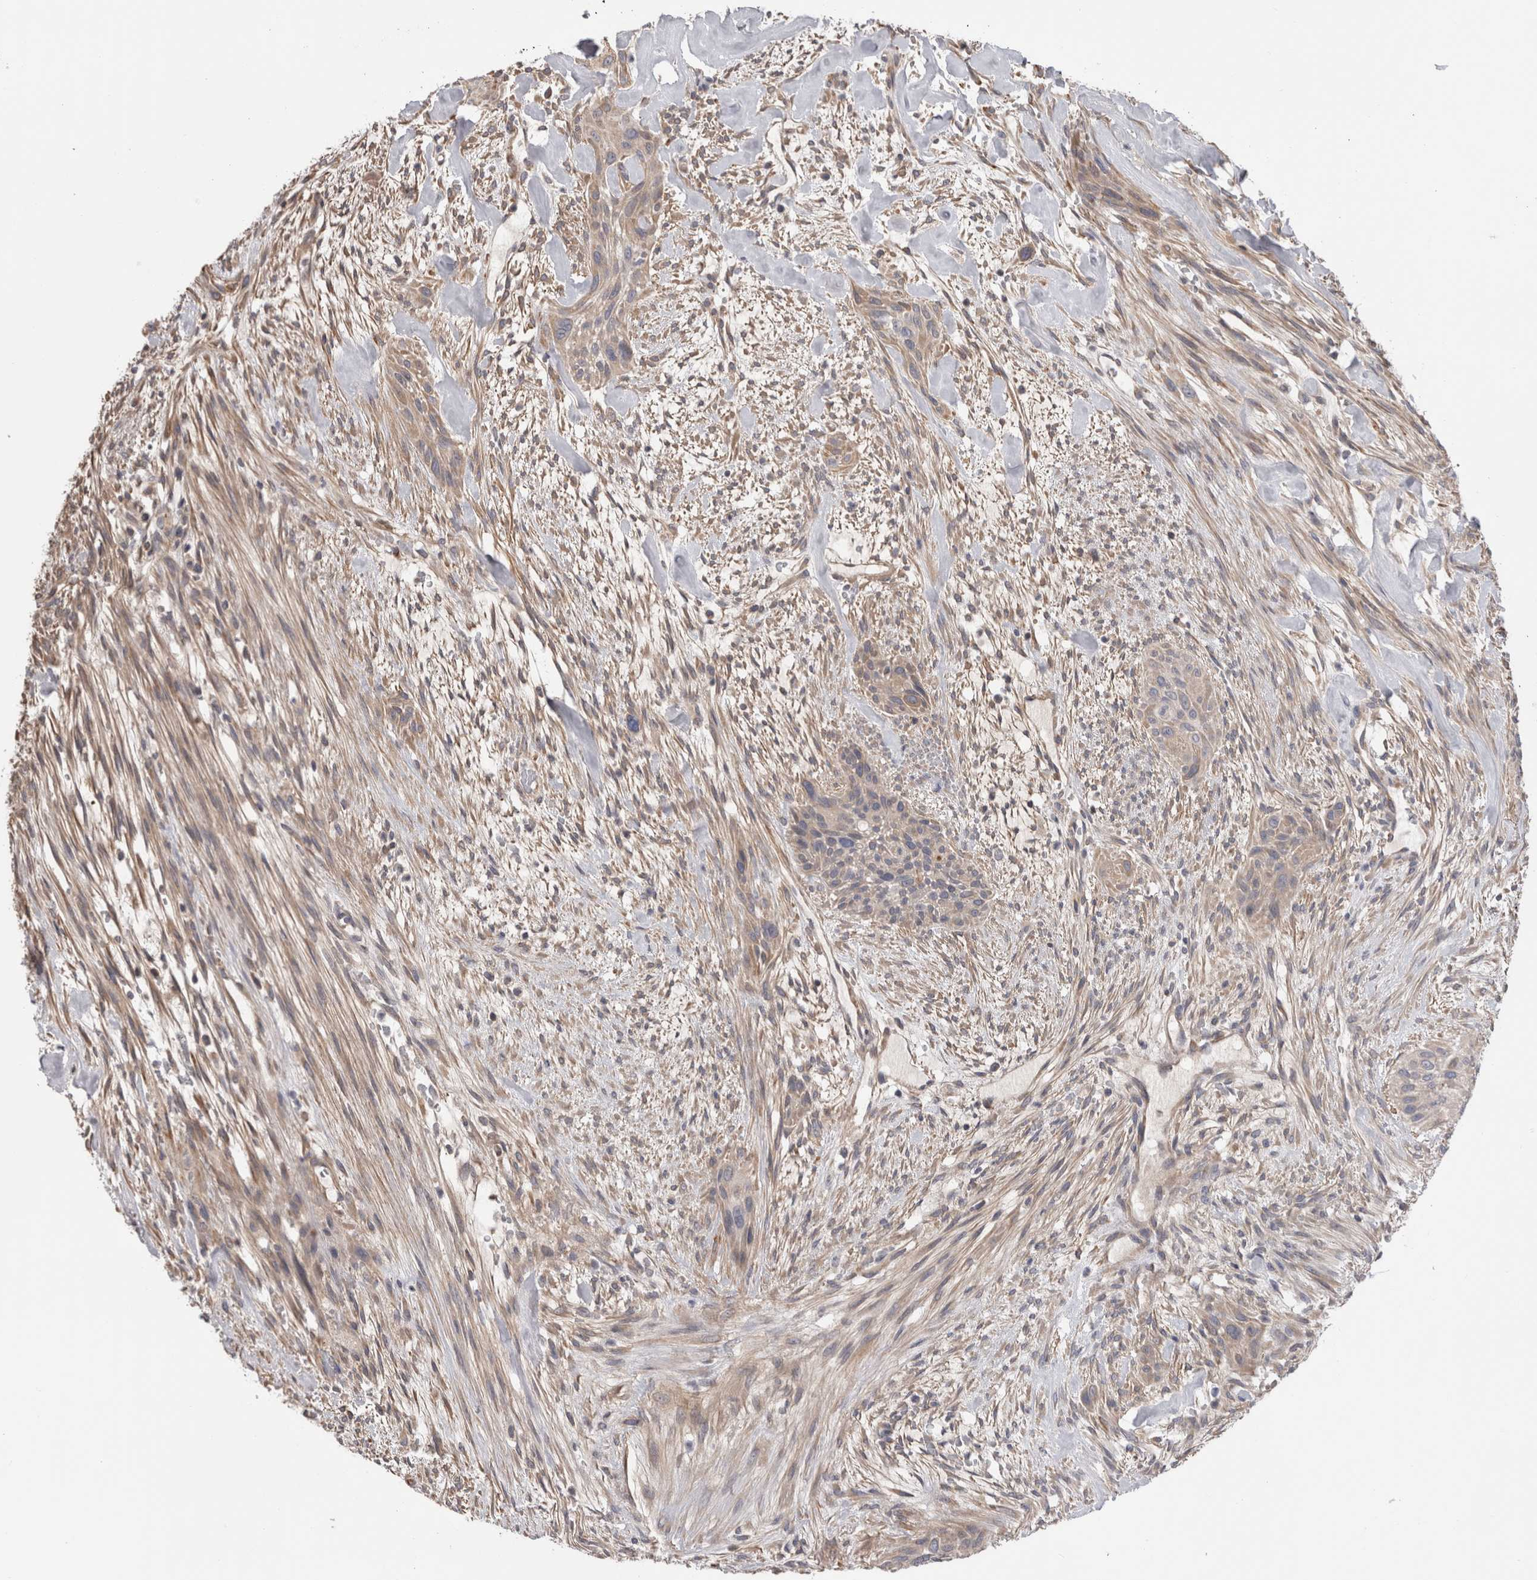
{"staining": {"intensity": "weak", "quantity": "25%-75%", "location": "cytoplasmic/membranous"}, "tissue": "urothelial cancer", "cell_type": "Tumor cells", "image_type": "cancer", "snomed": [{"axis": "morphology", "description": "Urothelial carcinoma, High grade"}, {"axis": "topography", "description": "Urinary bladder"}], "caption": "Protein positivity by IHC shows weak cytoplasmic/membranous expression in about 25%-75% of tumor cells in urothelial cancer. (brown staining indicates protein expression, while blue staining denotes nuclei).", "gene": "SMAP2", "patient": {"sex": "male", "age": 35}}